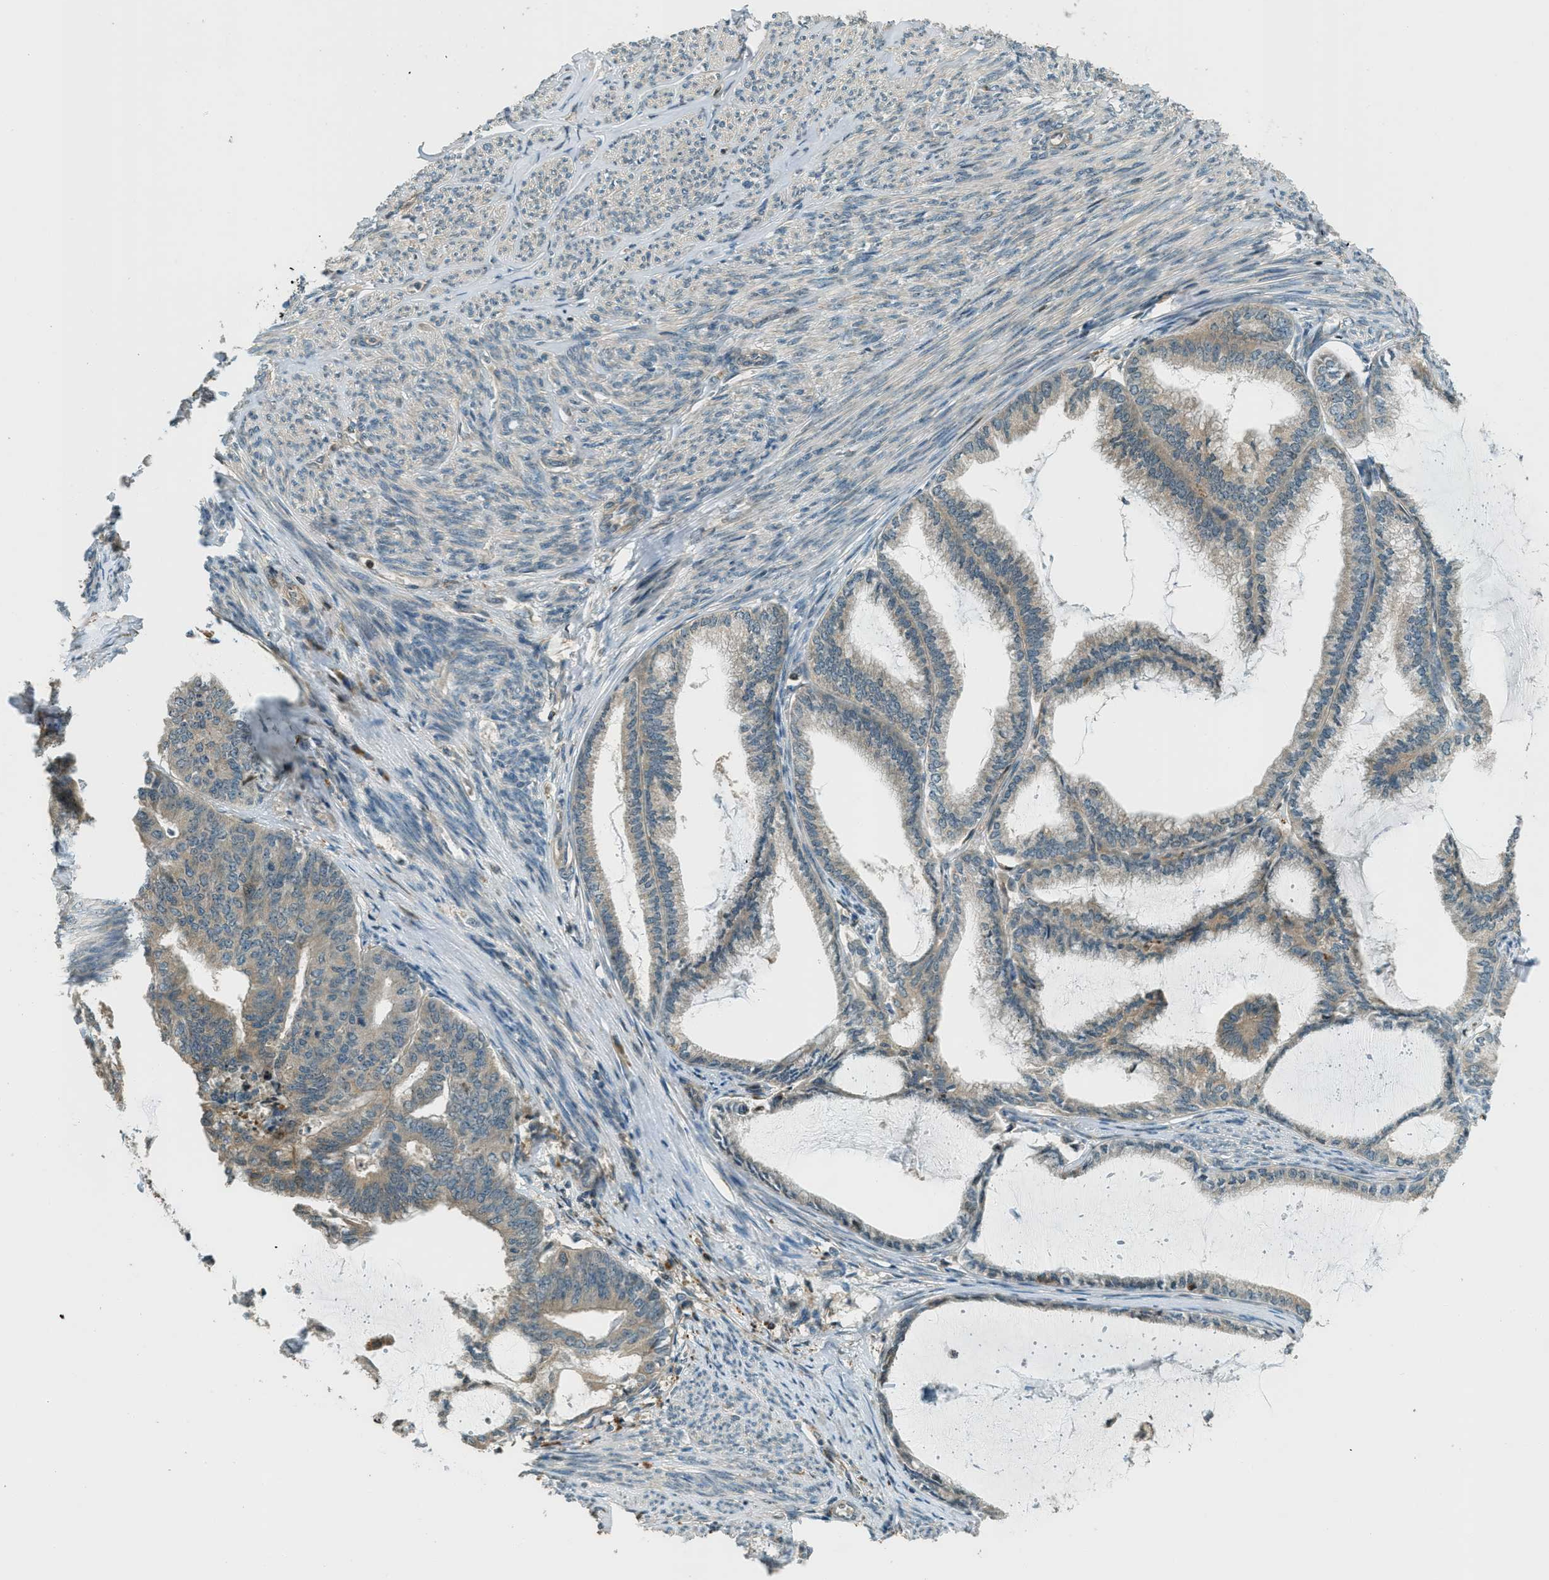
{"staining": {"intensity": "weak", "quantity": ">75%", "location": "cytoplasmic/membranous"}, "tissue": "endometrial cancer", "cell_type": "Tumor cells", "image_type": "cancer", "snomed": [{"axis": "morphology", "description": "Adenocarcinoma, NOS"}, {"axis": "topography", "description": "Endometrium"}], "caption": "Endometrial cancer (adenocarcinoma) tissue displays weak cytoplasmic/membranous expression in about >75% of tumor cells, visualized by immunohistochemistry.", "gene": "PTPN23", "patient": {"sex": "female", "age": 86}}